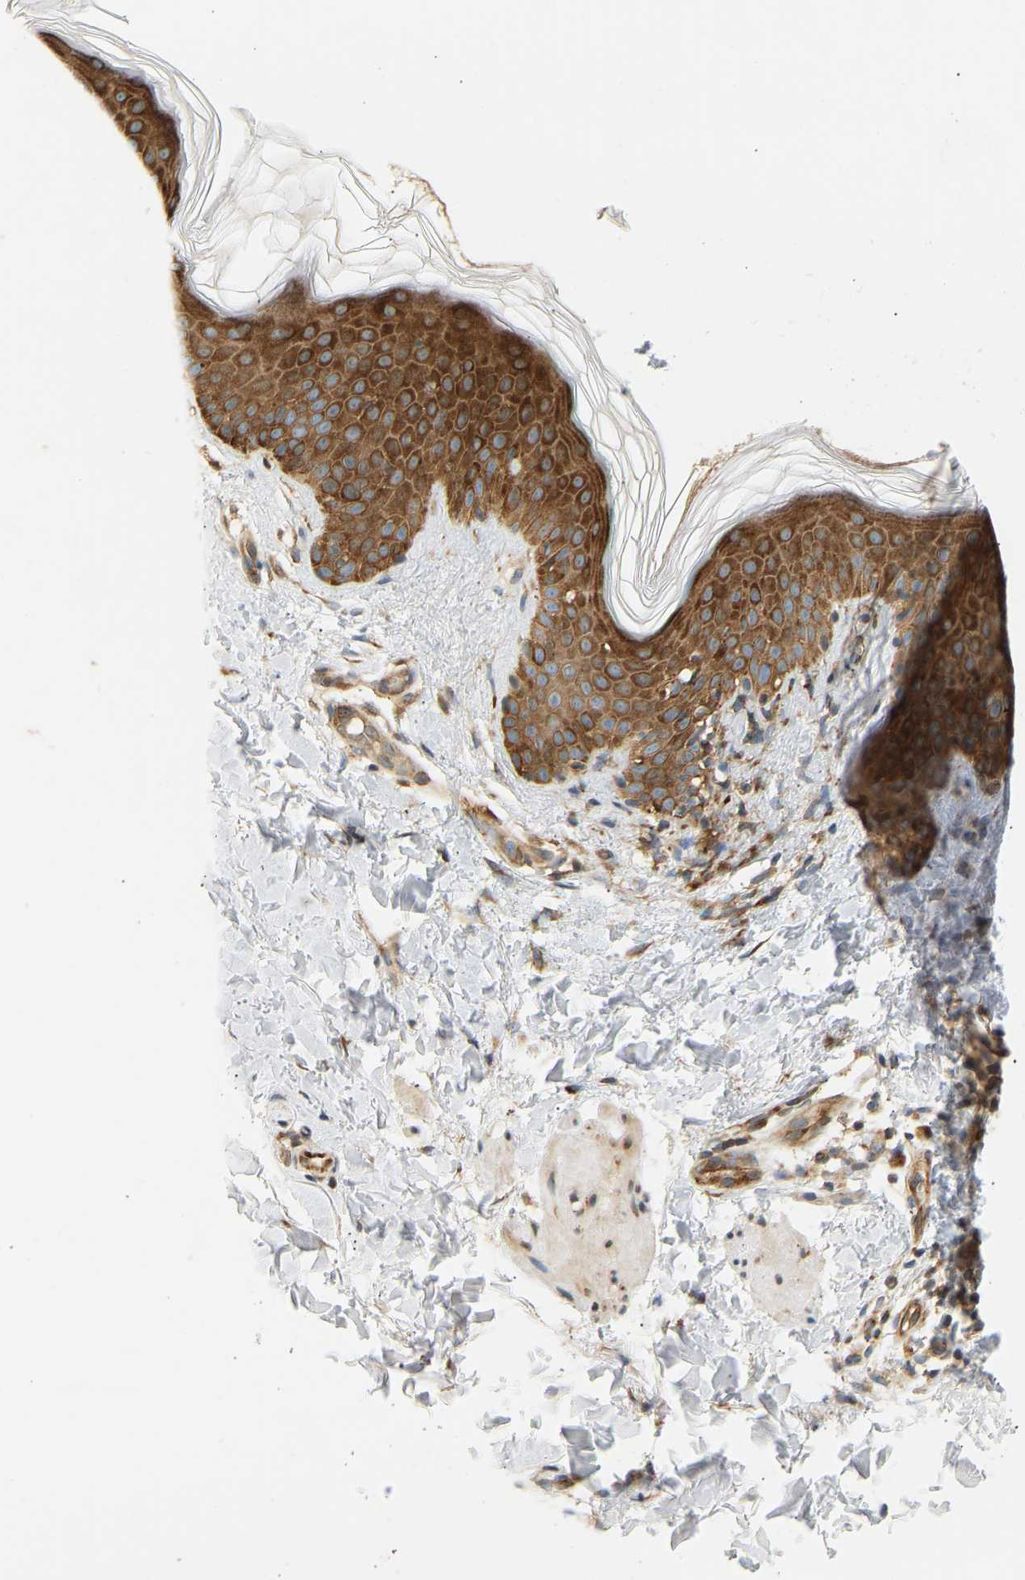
{"staining": {"intensity": "moderate", "quantity": ">75%", "location": "cytoplasmic/membranous"}, "tissue": "skin", "cell_type": "Fibroblasts", "image_type": "normal", "snomed": [{"axis": "morphology", "description": "Normal tissue, NOS"}, {"axis": "topography", "description": "Skin"}], "caption": "Immunohistochemical staining of unremarkable skin reveals moderate cytoplasmic/membranous protein expression in approximately >75% of fibroblasts. Using DAB (brown) and hematoxylin (blue) stains, captured at high magnification using brightfield microscopy.", "gene": "RPS14", "patient": {"sex": "male", "age": 40}}